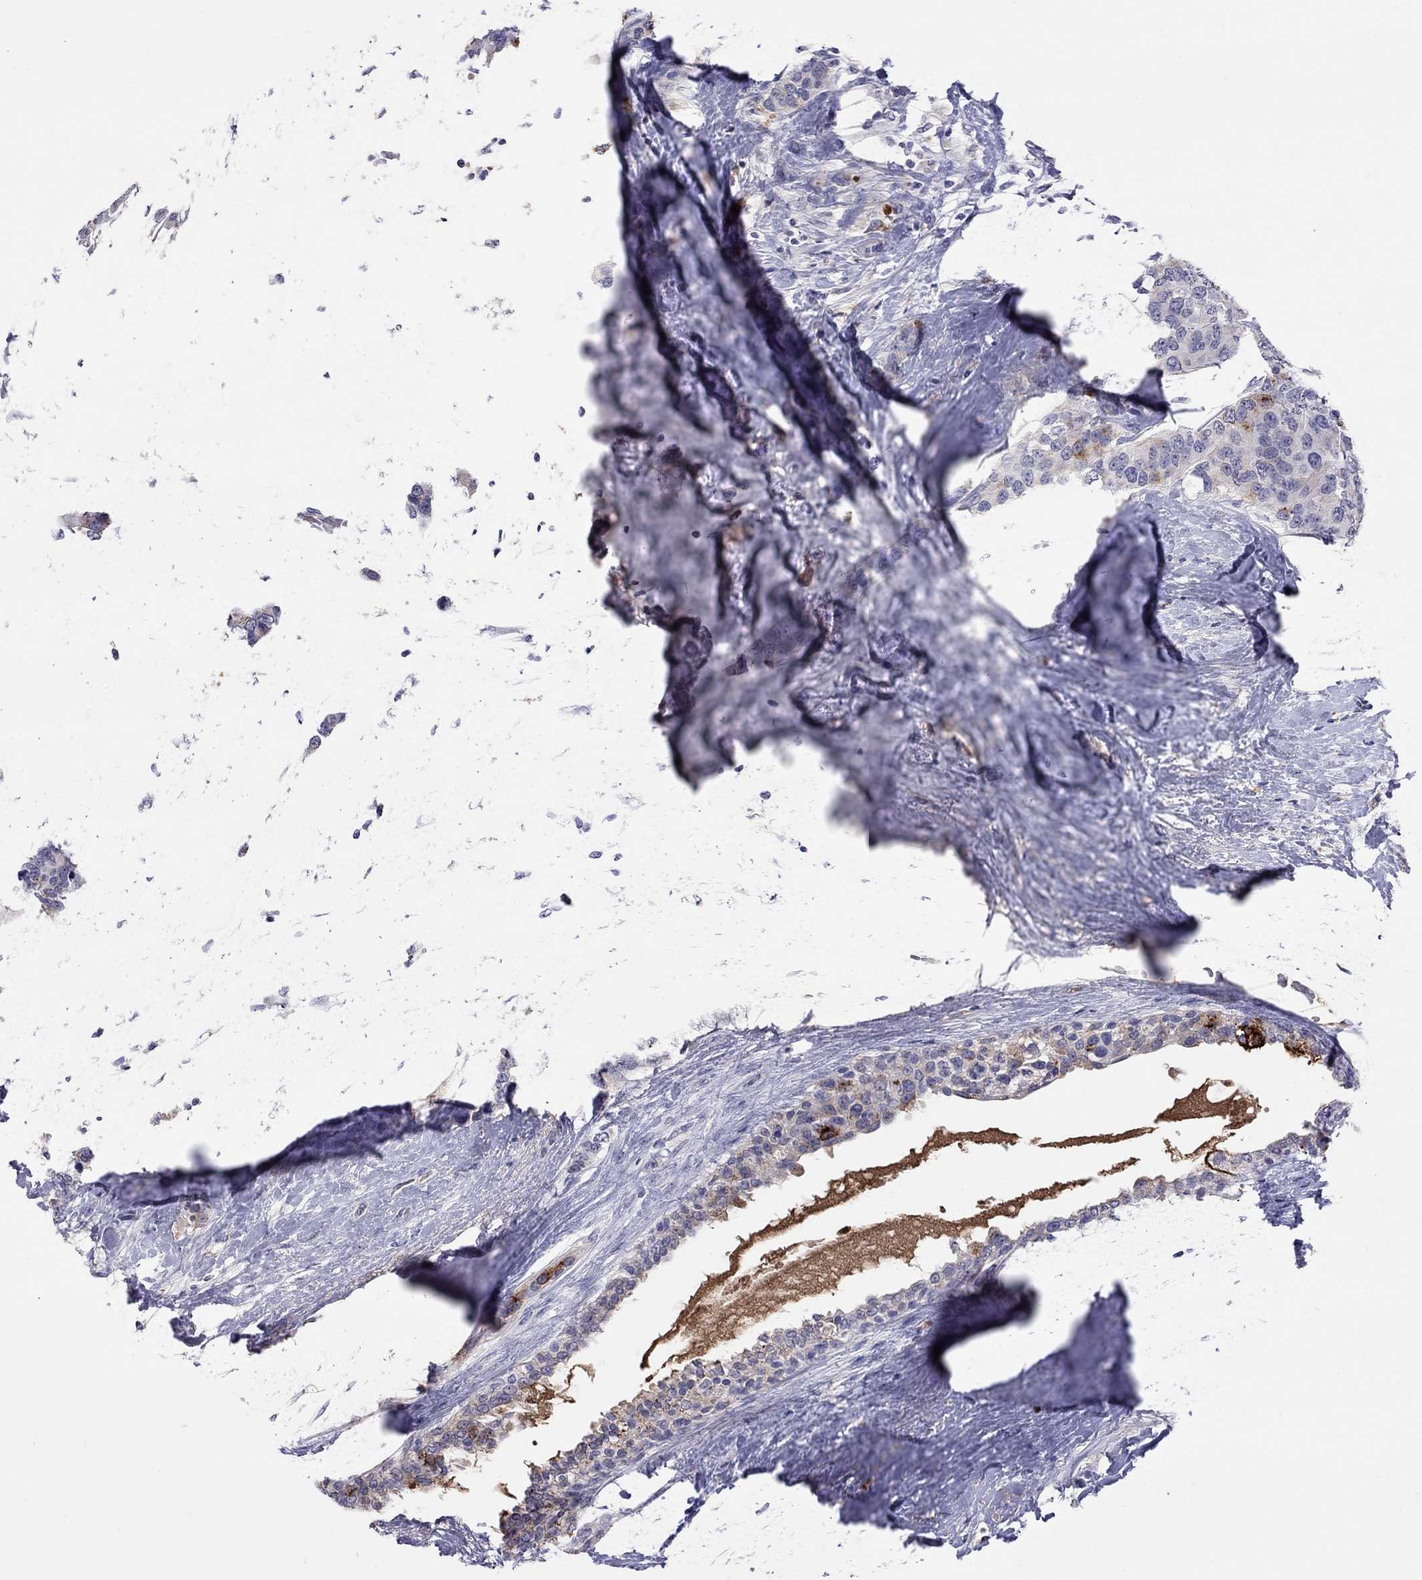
{"staining": {"intensity": "negative", "quantity": "none", "location": "none"}, "tissue": "breast cancer", "cell_type": "Tumor cells", "image_type": "cancer", "snomed": [{"axis": "morphology", "description": "Lobular carcinoma"}, {"axis": "topography", "description": "Breast"}], "caption": "This micrograph is of breast cancer (lobular carcinoma) stained with immunohistochemistry to label a protein in brown with the nuclei are counter-stained blue. There is no expression in tumor cells. The staining was performed using DAB to visualize the protein expression in brown, while the nuclei were stained in blue with hematoxylin (Magnification: 20x).", "gene": "SERPINA3", "patient": {"sex": "female", "age": 59}}